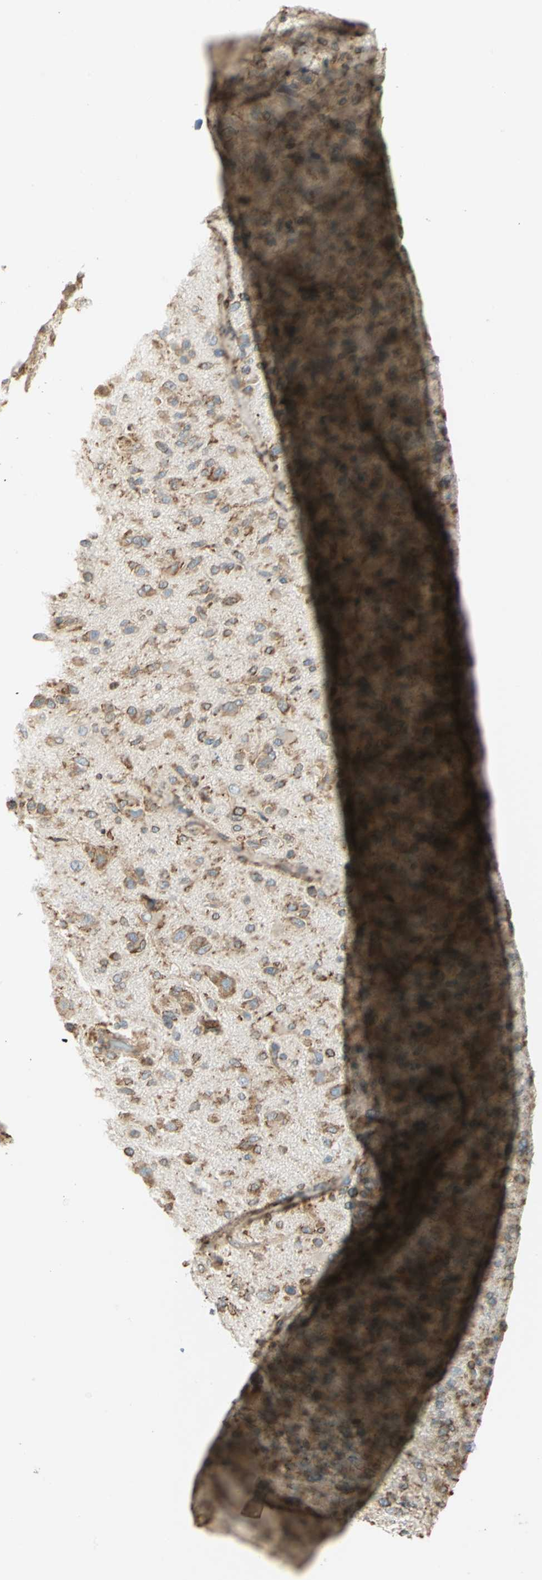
{"staining": {"intensity": "moderate", "quantity": ">75%", "location": "cytoplasmic/membranous"}, "tissue": "glioma", "cell_type": "Tumor cells", "image_type": "cancer", "snomed": [{"axis": "morphology", "description": "Glioma, malignant, High grade"}, {"axis": "topography", "description": "Brain"}], "caption": "A brown stain shows moderate cytoplasmic/membranous staining of a protein in glioma tumor cells.", "gene": "PDIA4", "patient": {"sex": "male", "age": 71}}